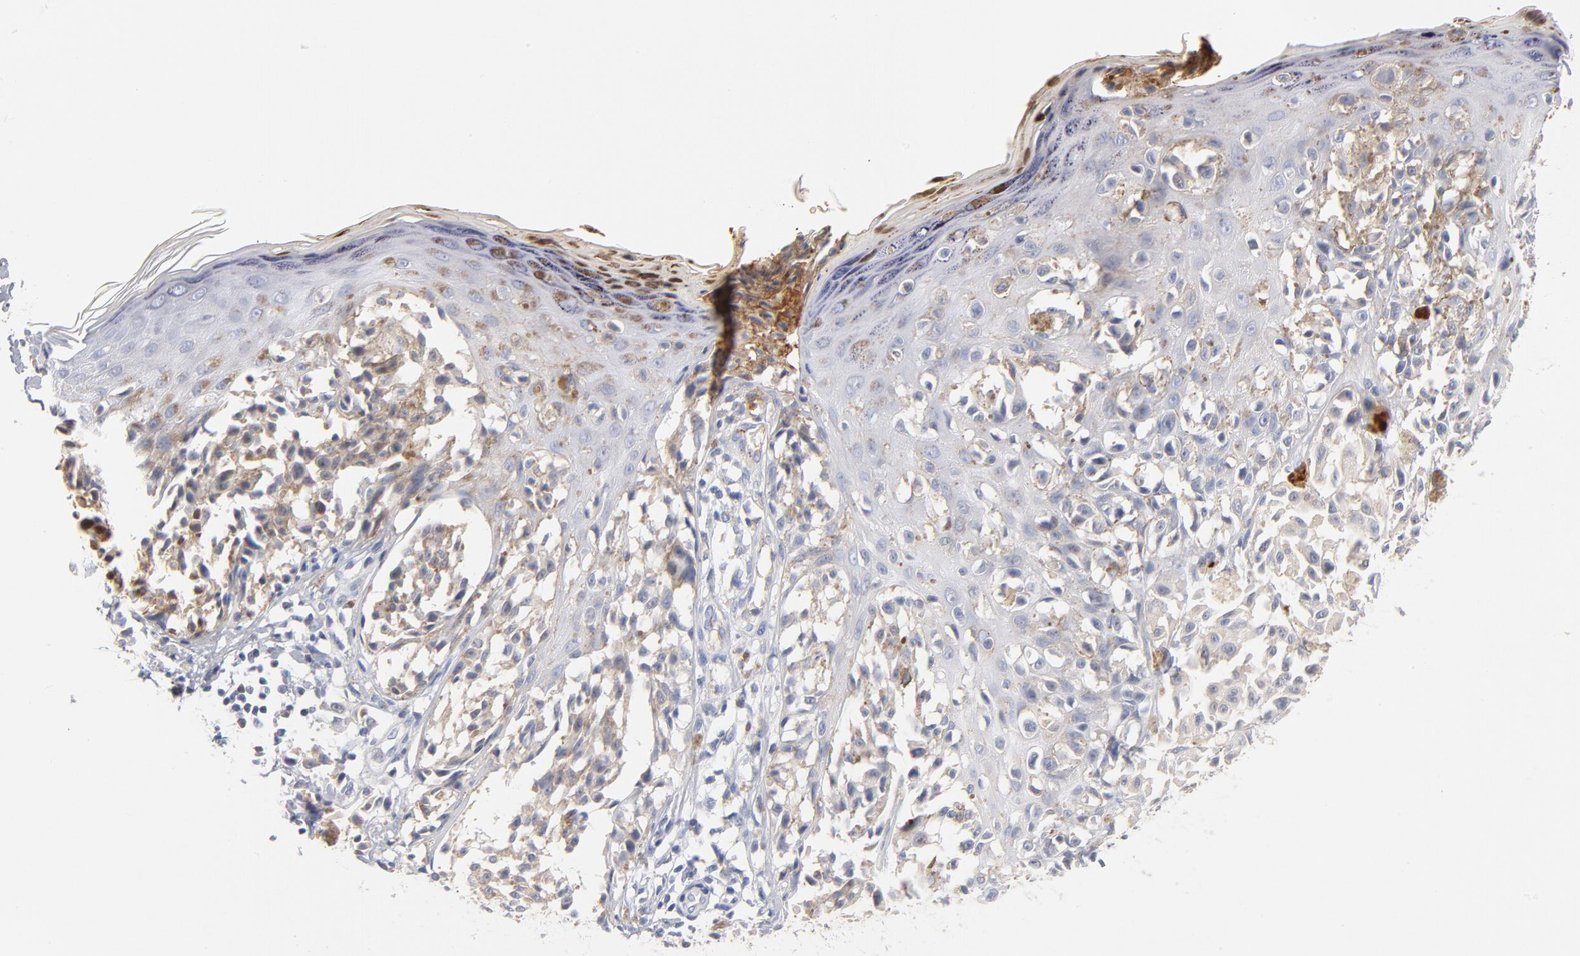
{"staining": {"intensity": "negative", "quantity": "none", "location": "none"}, "tissue": "melanoma", "cell_type": "Tumor cells", "image_type": "cancer", "snomed": [{"axis": "morphology", "description": "Malignant melanoma, NOS"}, {"axis": "topography", "description": "Skin"}], "caption": "DAB immunohistochemical staining of human malignant melanoma demonstrates no significant expression in tumor cells.", "gene": "PLAT", "patient": {"sex": "female", "age": 38}}